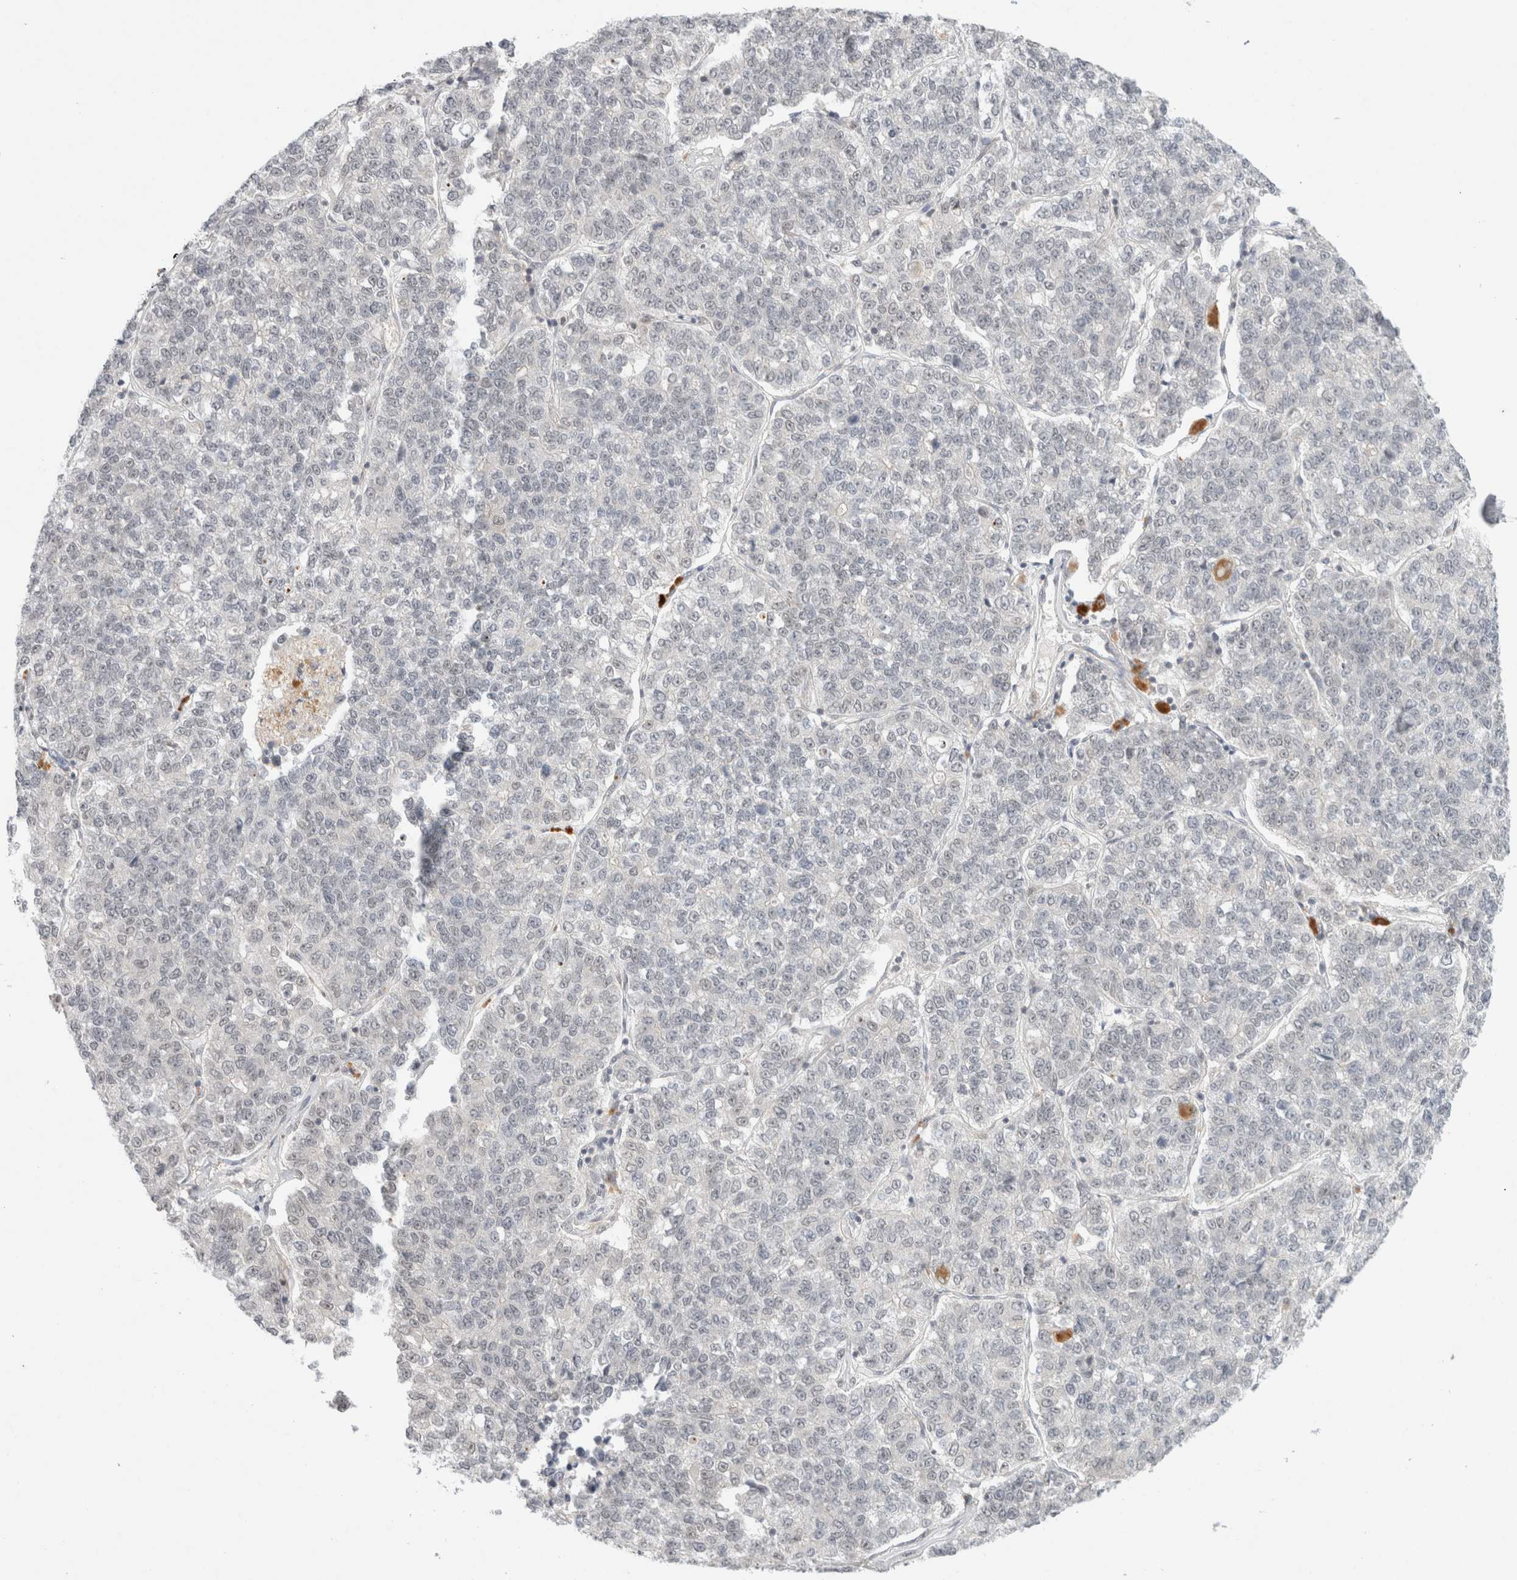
{"staining": {"intensity": "negative", "quantity": "none", "location": "none"}, "tissue": "lung cancer", "cell_type": "Tumor cells", "image_type": "cancer", "snomed": [{"axis": "morphology", "description": "Adenocarcinoma, NOS"}, {"axis": "topography", "description": "Lung"}], "caption": "Tumor cells show no significant protein expression in lung adenocarcinoma.", "gene": "FBXO42", "patient": {"sex": "male", "age": 49}}